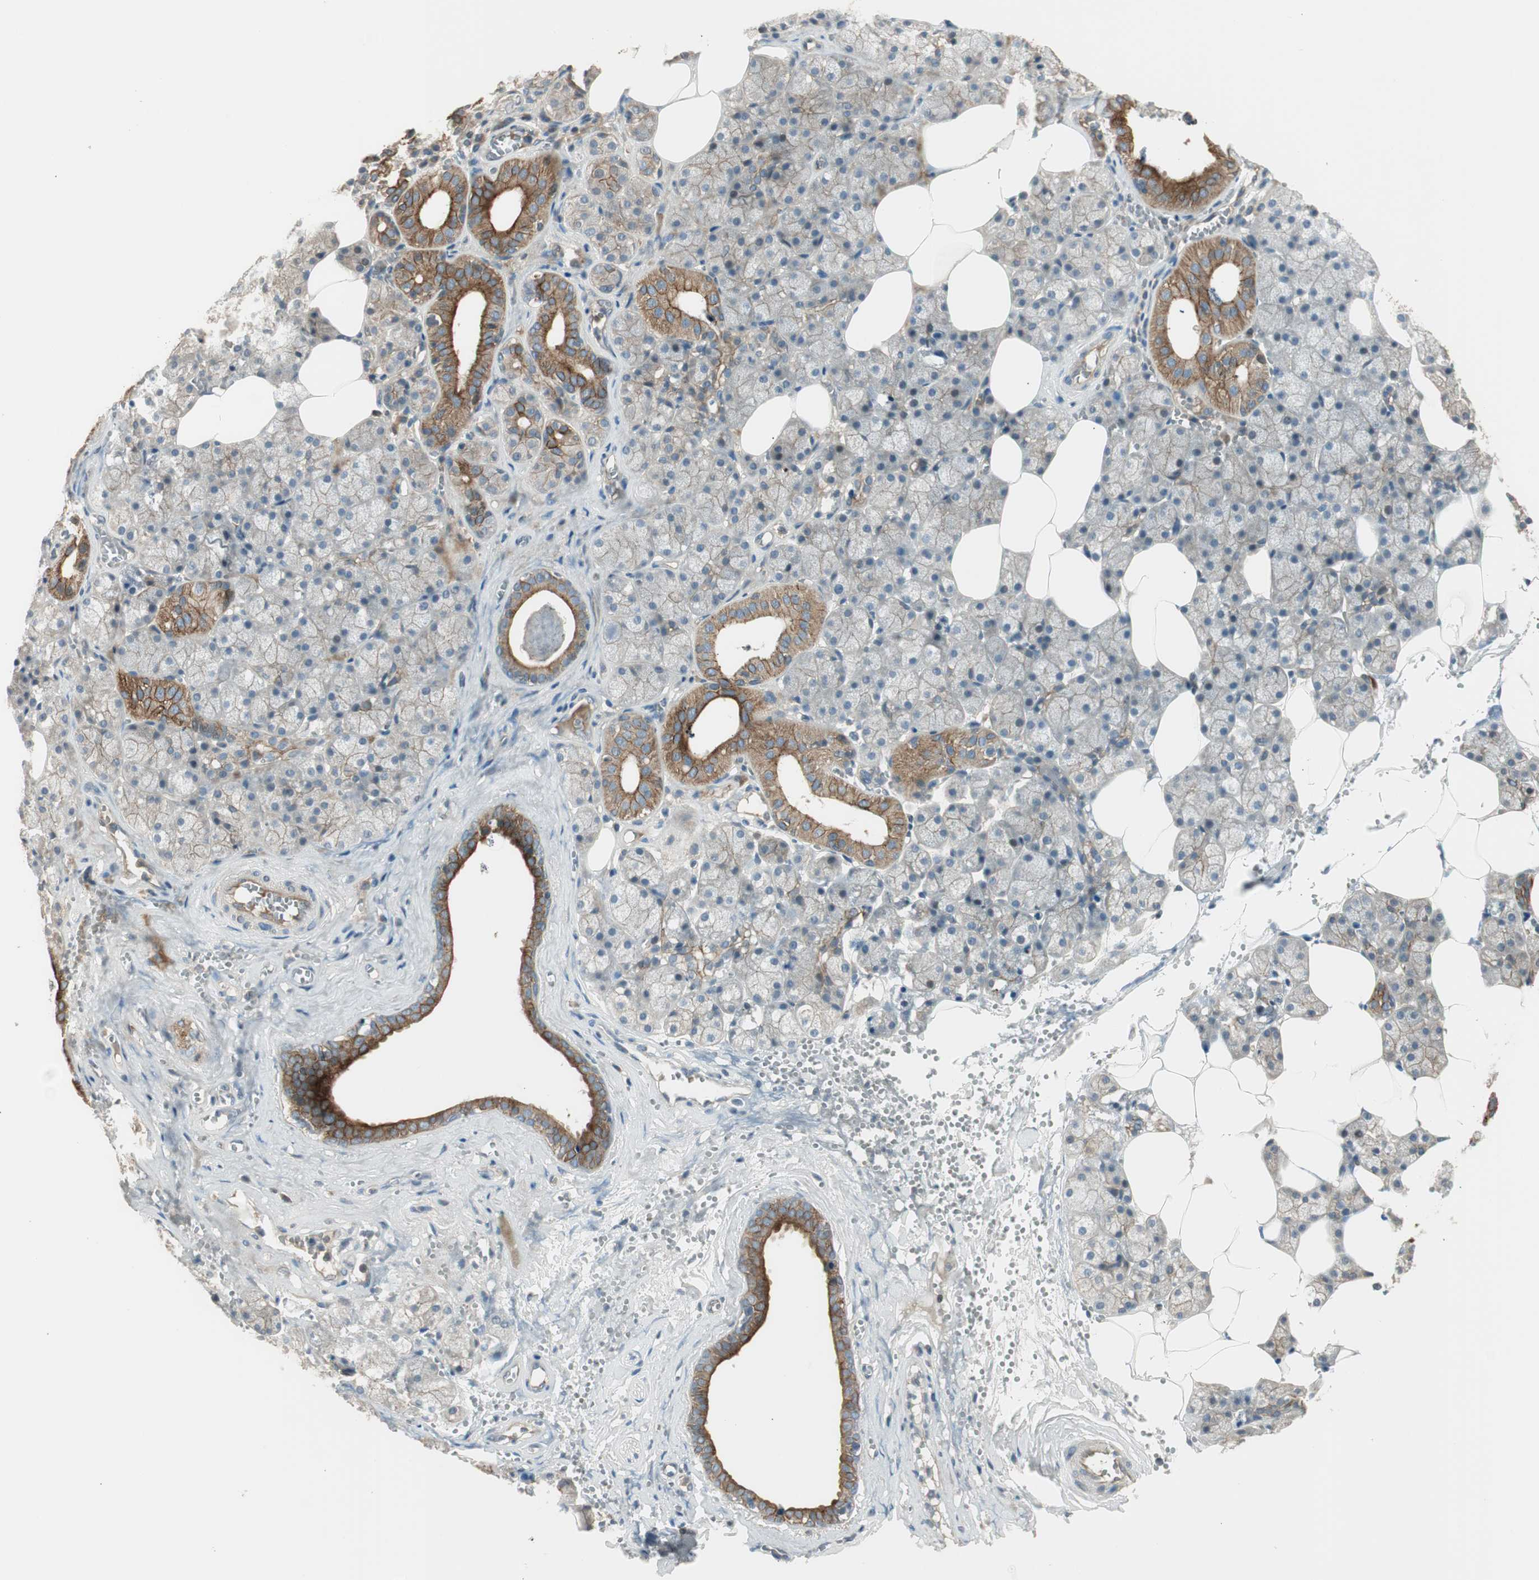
{"staining": {"intensity": "moderate", "quantity": "25%-75%", "location": "cytoplasmic/membranous"}, "tissue": "salivary gland", "cell_type": "Glandular cells", "image_type": "normal", "snomed": [{"axis": "morphology", "description": "Normal tissue, NOS"}, {"axis": "topography", "description": "Salivary gland"}], "caption": "Immunohistochemical staining of normal human salivary gland displays moderate cytoplasmic/membranous protein expression in approximately 25%-75% of glandular cells.", "gene": "PFDN5", "patient": {"sex": "male", "age": 62}}